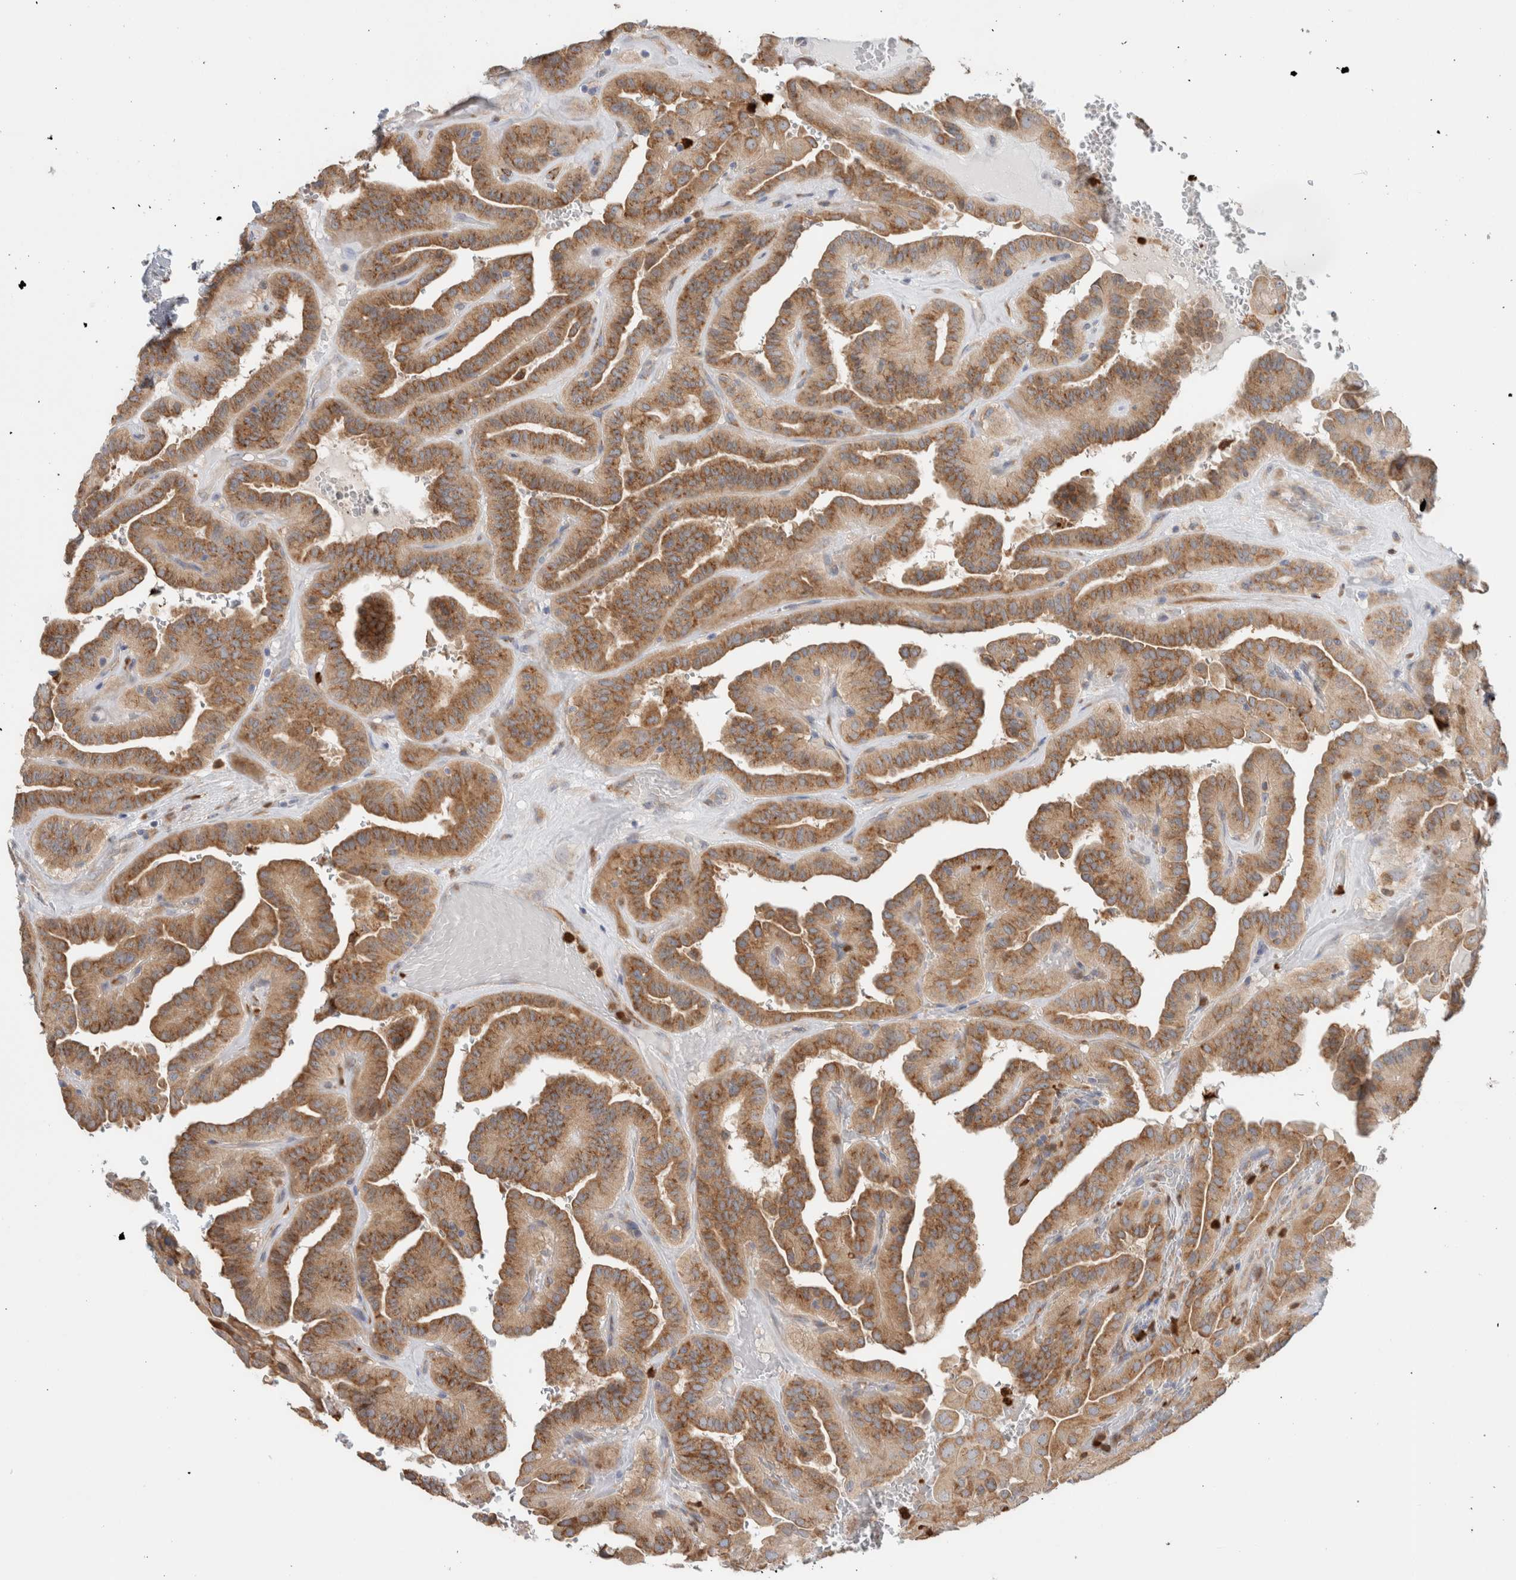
{"staining": {"intensity": "moderate", "quantity": ">75%", "location": "cytoplasmic/membranous"}, "tissue": "thyroid cancer", "cell_type": "Tumor cells", "image_type": "cancer", "snomed": [{"axis": "morphology", "description": "Papillary adenocarcinoma, NOS"}, {"axis": "topography", "description": "Thyroid gland"}], "caption": "Human papillary adenocarcinoma (thyroid) stained with a protein marker shows moderate staining in tumor cells.", "gene": "P4HA1", "patient": {"sex": "male", "age": 77}}